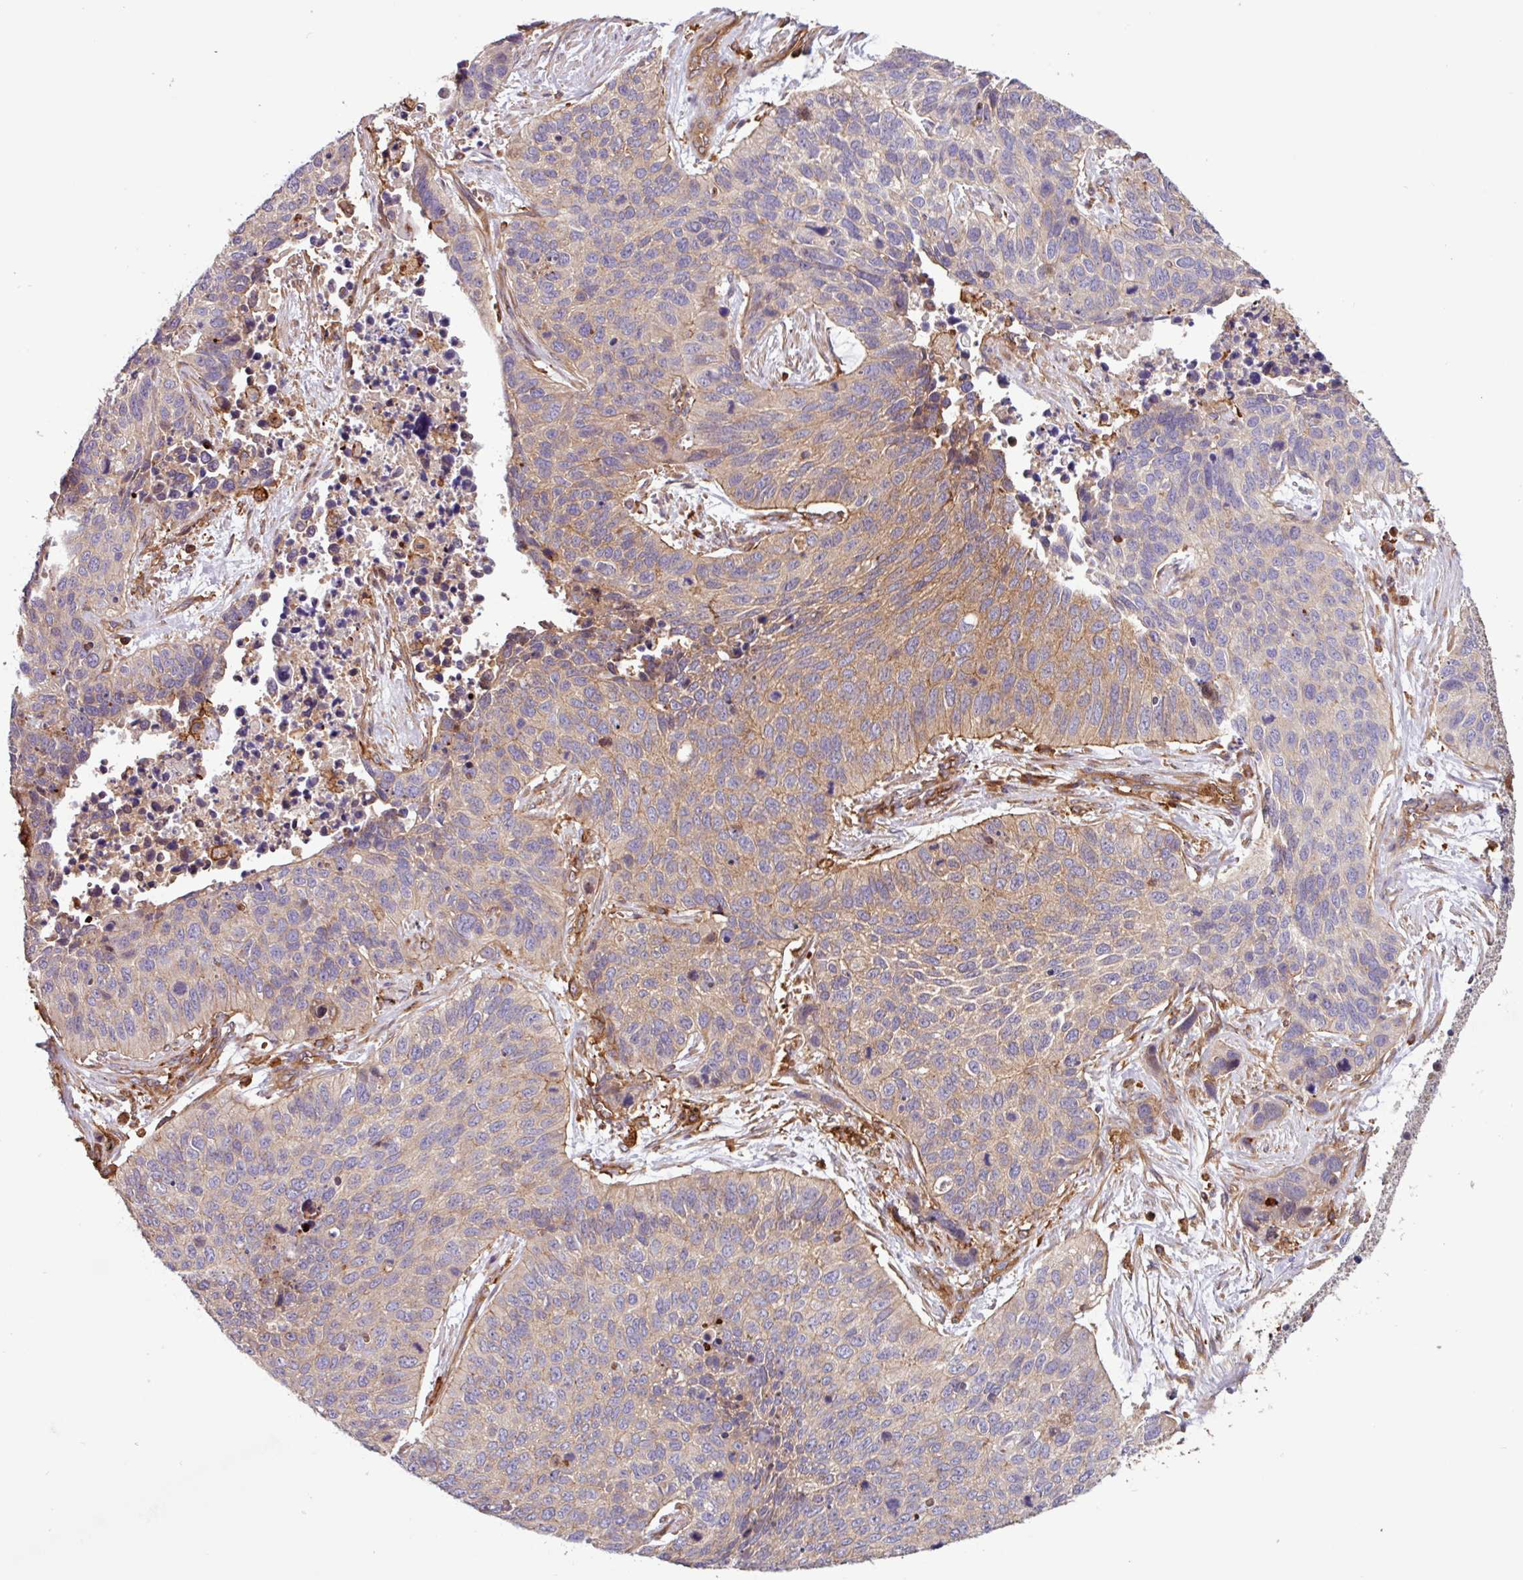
{"staining": {"intensity": "moderate", "quantity": "<25%", "location": "cytoplasmic/membranous"}, "tissue": "lung cancer", "cell_type": "Tumor cells", "image_type": "cancer", "snomed": [{"axis": "morphology", "description": "Squamous cell carcinoma, NOS"}, {"axis": "topography", "description": "Lung"}], "caption": "This micrograph shows immunohistochemistry staining of human lung squamous cell carcinoma, with low moderate cytoplasmic/membranous expression in about <25% of tumor cells.", "gene": "ACTR3", "patient": {"sex": "male", "age": 62}}